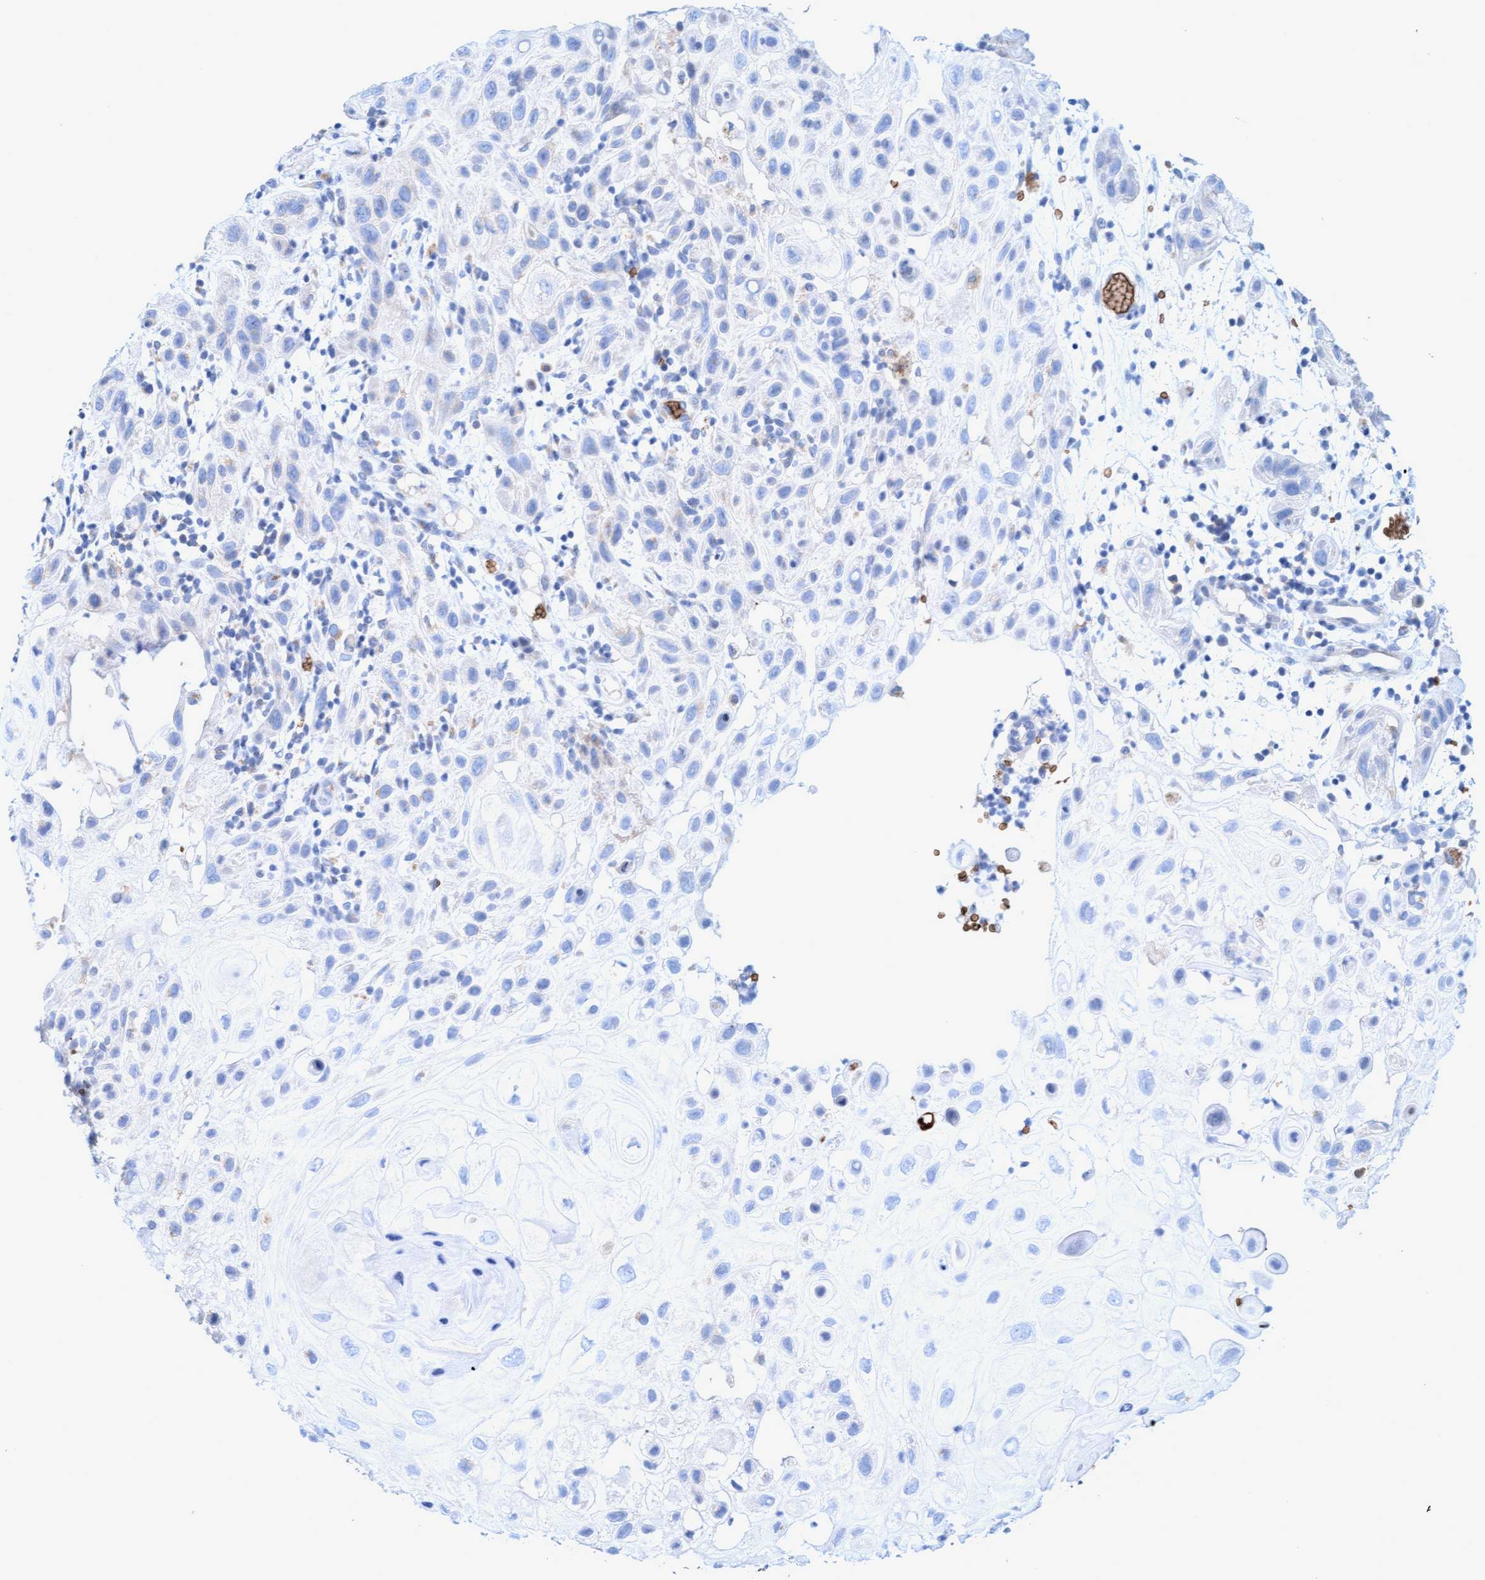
{"staining": {"intensity": "negative", "quantity": "none", "location": "none"}, "tissue": "skin cancer", "cell_type": "Tumor cells", "image_type": "cancer", "snomed": [{"axis": "morphology", "description": "Squamous cell carcinoma, NOS"}, {"axis": "topography", "description": "Skin"}], "caption": "Tumor cells show no significant protein expression in skin cancer.", "gene": "SPEM2", "patient": {"sex": "female", "age": 96}}